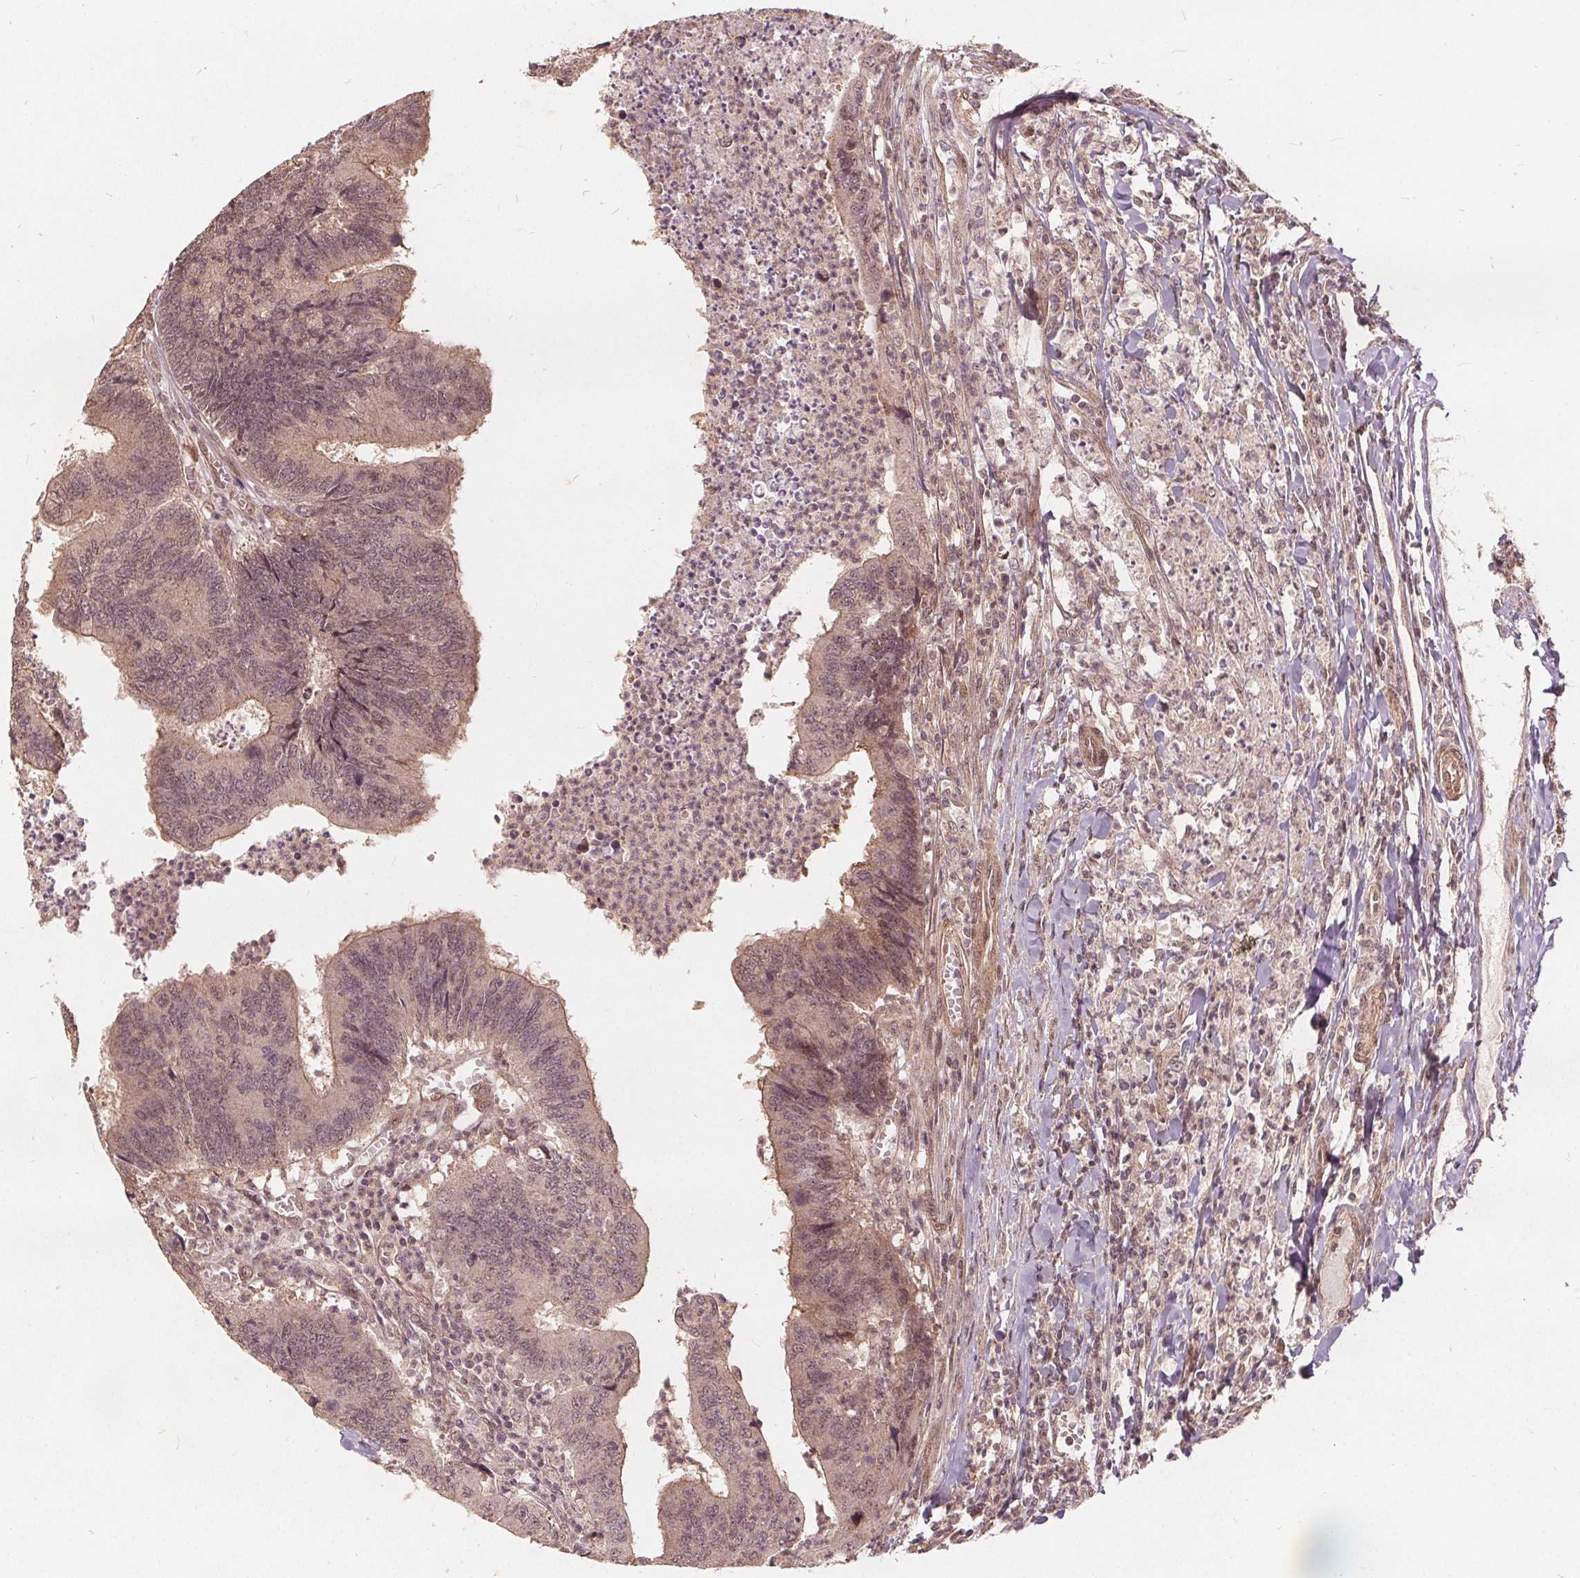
{"staining": {"intensity": "weak", "quantity": ">75%", "location": "cytoplasmic/membranous,nuclear"}, "tissue": "colorectal cancer", "cell_type": "Tumor cells", "image_type": "cancer", "snomed": [{"axis": "morphology", "description": "Adenocarcinoma, NOS"}, {"axis": "topography", "description": "Colon"}], "caption": "High-power microscopy captured an immunohistochemistry histopathology image of colorectal cancer (adenocarcinoma), revealing weak cytoplasmic/membranous and nuclear expression in approximately >75% of tumor cells.", "gene": "PPP1CB", "patient": {"sex": "female", "age": 67}}